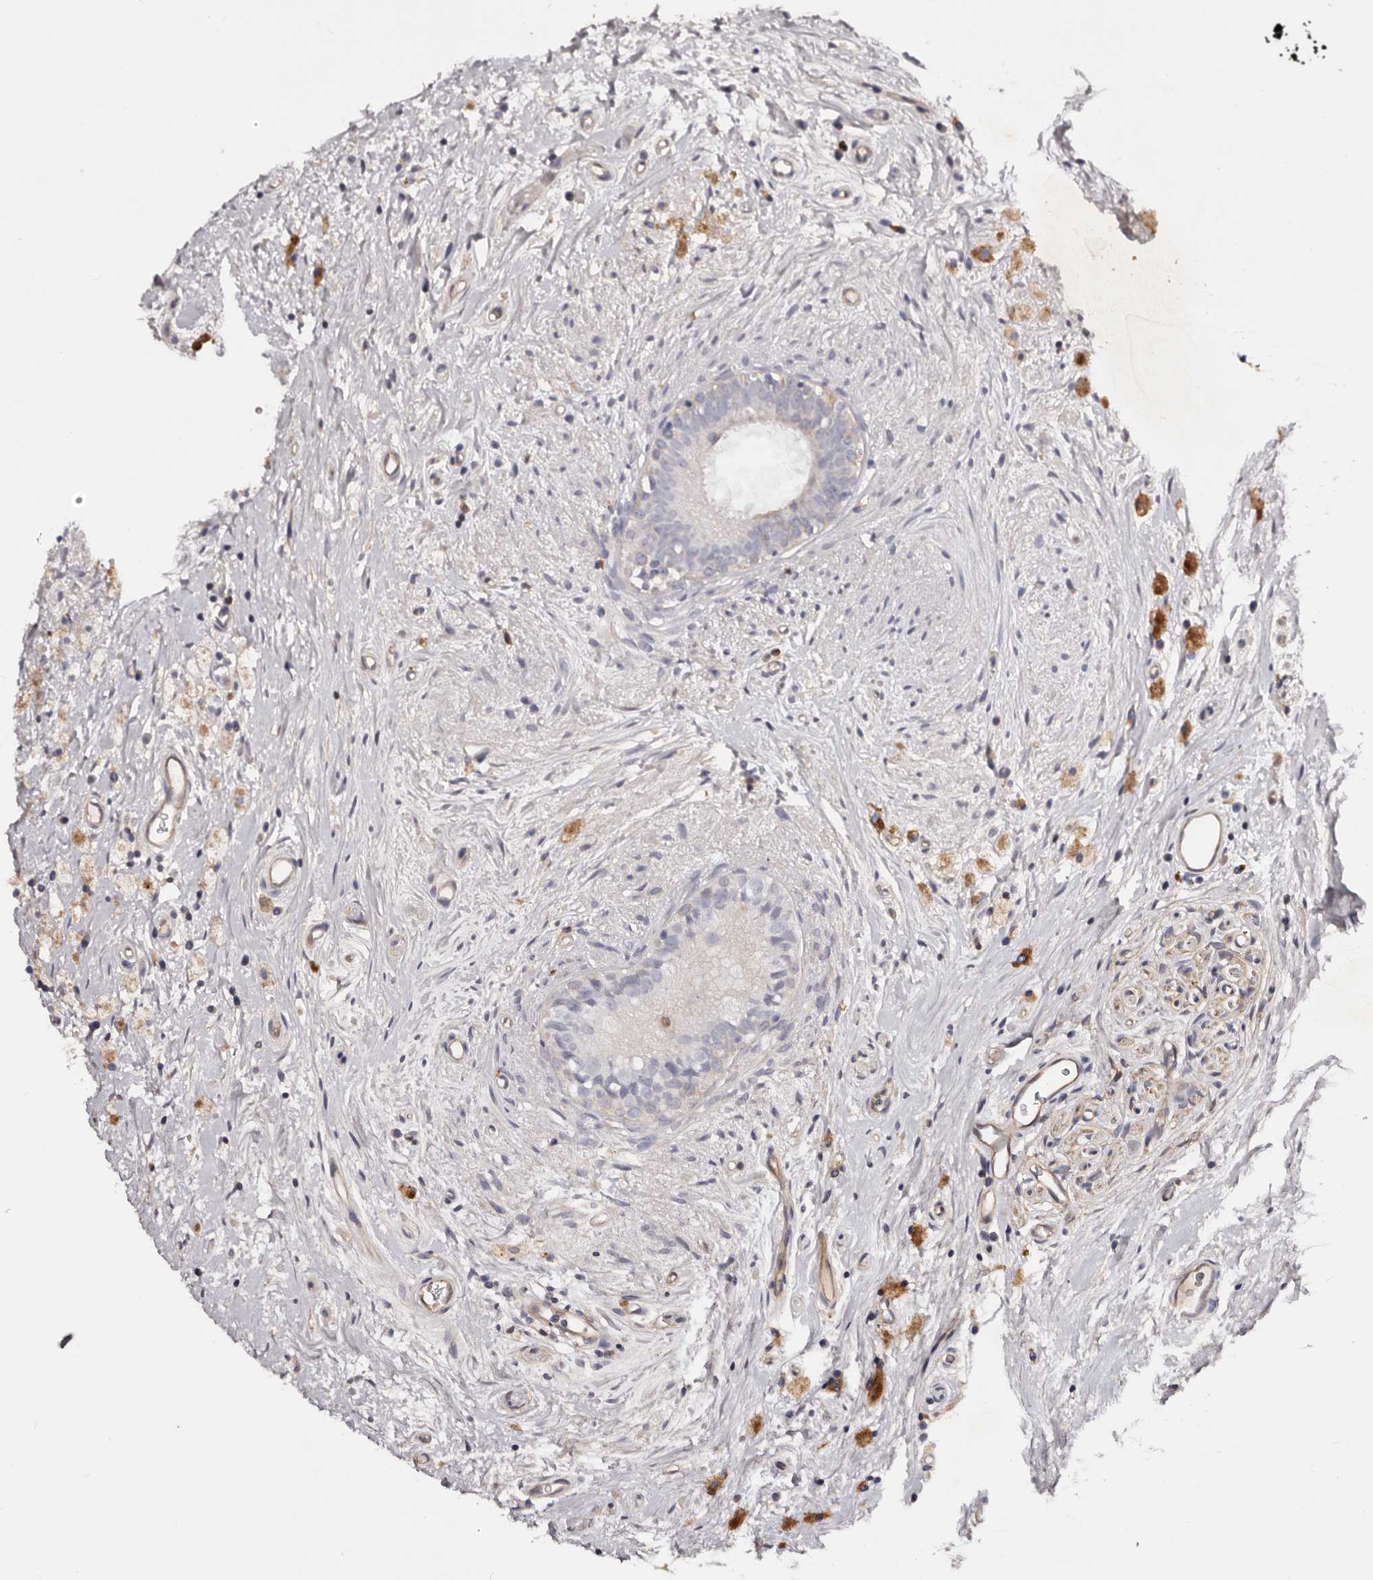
{"staining": {"intensity": "negative", "quantity": "none", "location": "none"}, "tissue": "epididymis", "cell_type": "Glandular cells", "image_type": "normal", "snomed": [{"axis": "morphology", "description": "Normal tissue, NOS"}, {"axis": "topography", "description": "Epididymis"}], "caption": "Immunohistochemistry of unremarkable human epididymis shows no positivity in glandular cells. (DAB immunohistochemistry, high magnification).", "gene": "DMRT2", "patient": {"sex": "male", "age": 80}}